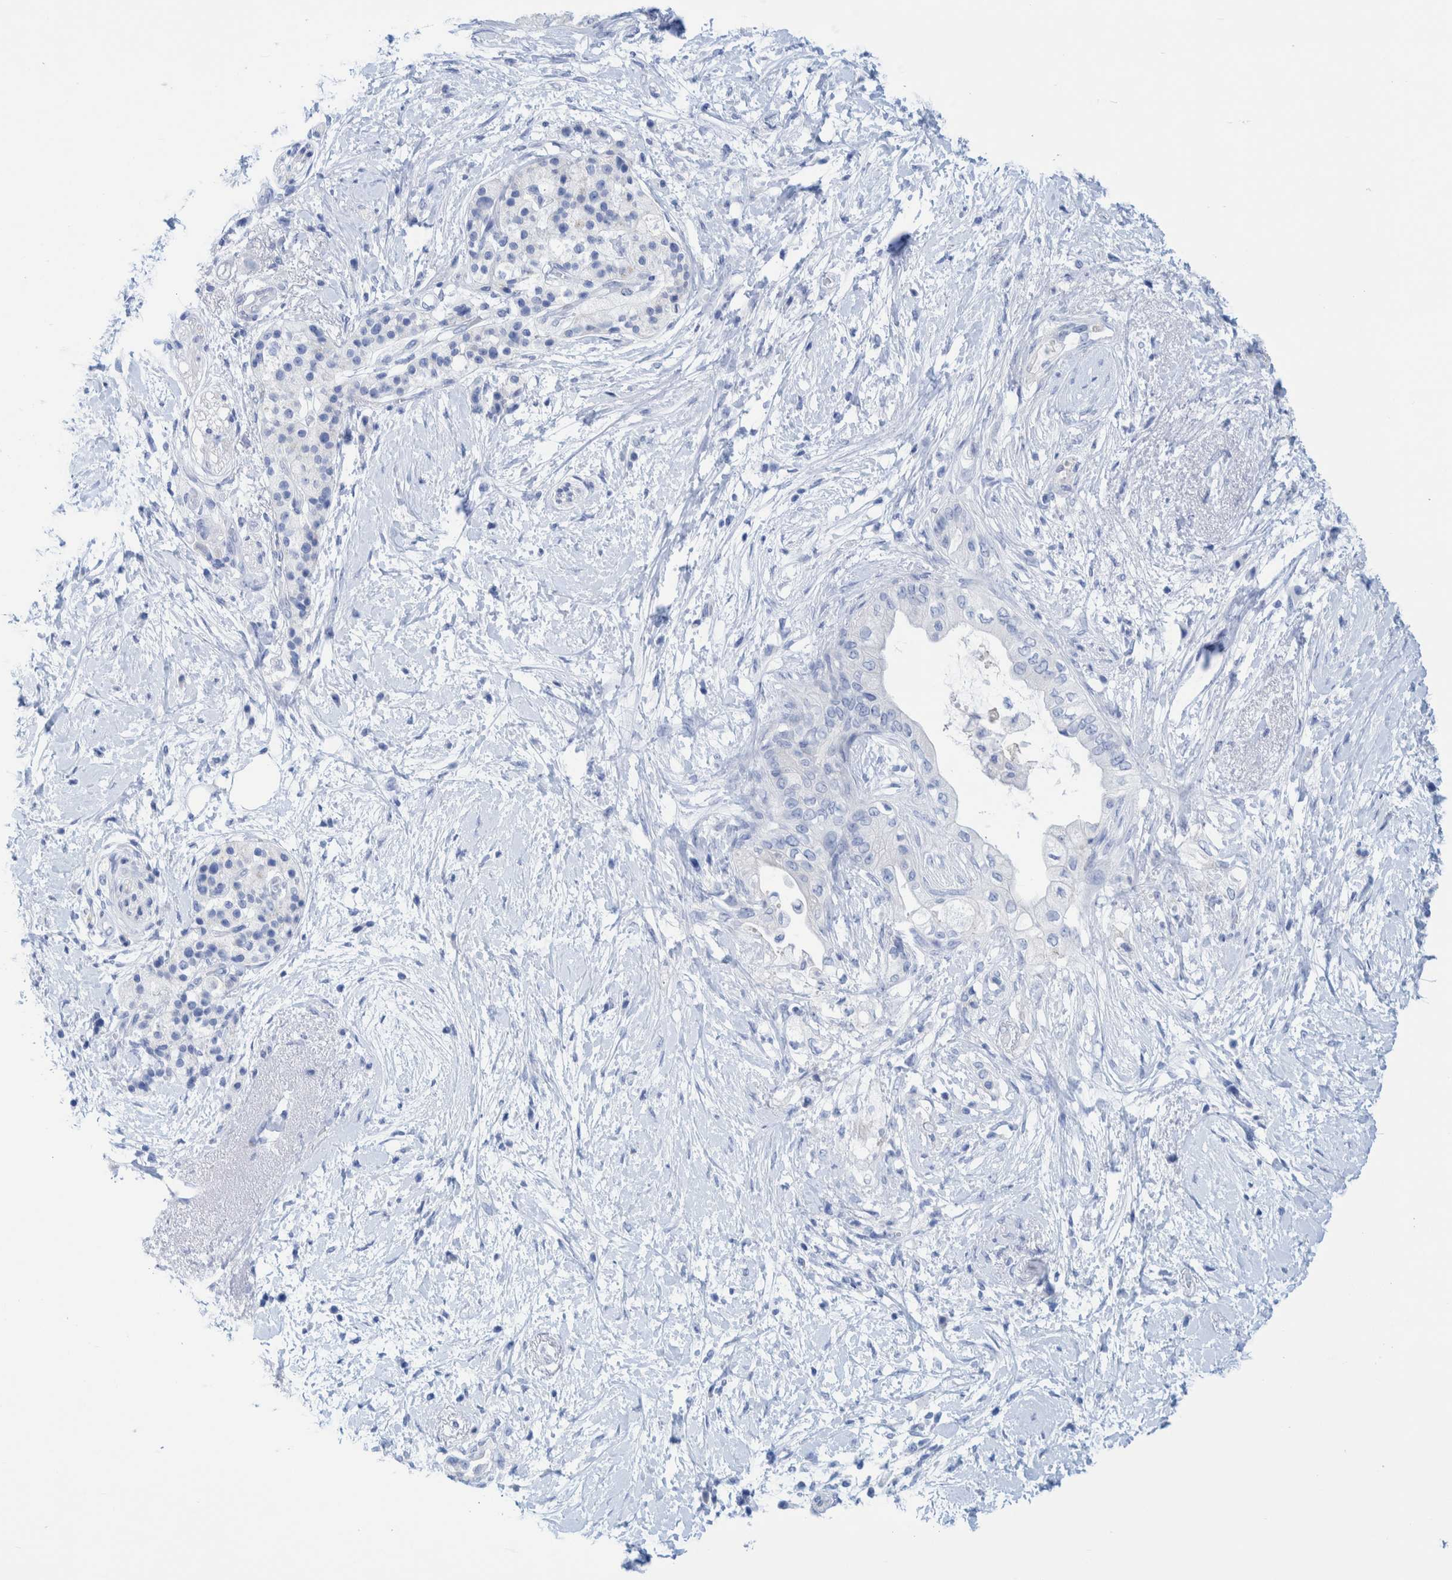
{"staining": {"intensity": "negative", "quantity": "none", "location": "none"}, "tissue": "pancreatic cancer", "cell_type": "Tumor cells", "image_type": "cancer", "snomed": [{"axis": "morphology", "description": "Normal tissue, NOS"}, {"axis": "morphology", "description": "Adenocarcinoma, NOS"}, {"axis": "topography", "description": "Pancreas"}, {"axis": "topography", "description": "Duodenum"}], "caption": "A high-resolution micrograph shows immunohistochemistry (IHC) staining of adenocarcinoma (pancreatic), which shows no significant expression in tumor cells.", "gene": "PERP", "patient": {"sex": "female", "age": 60}}